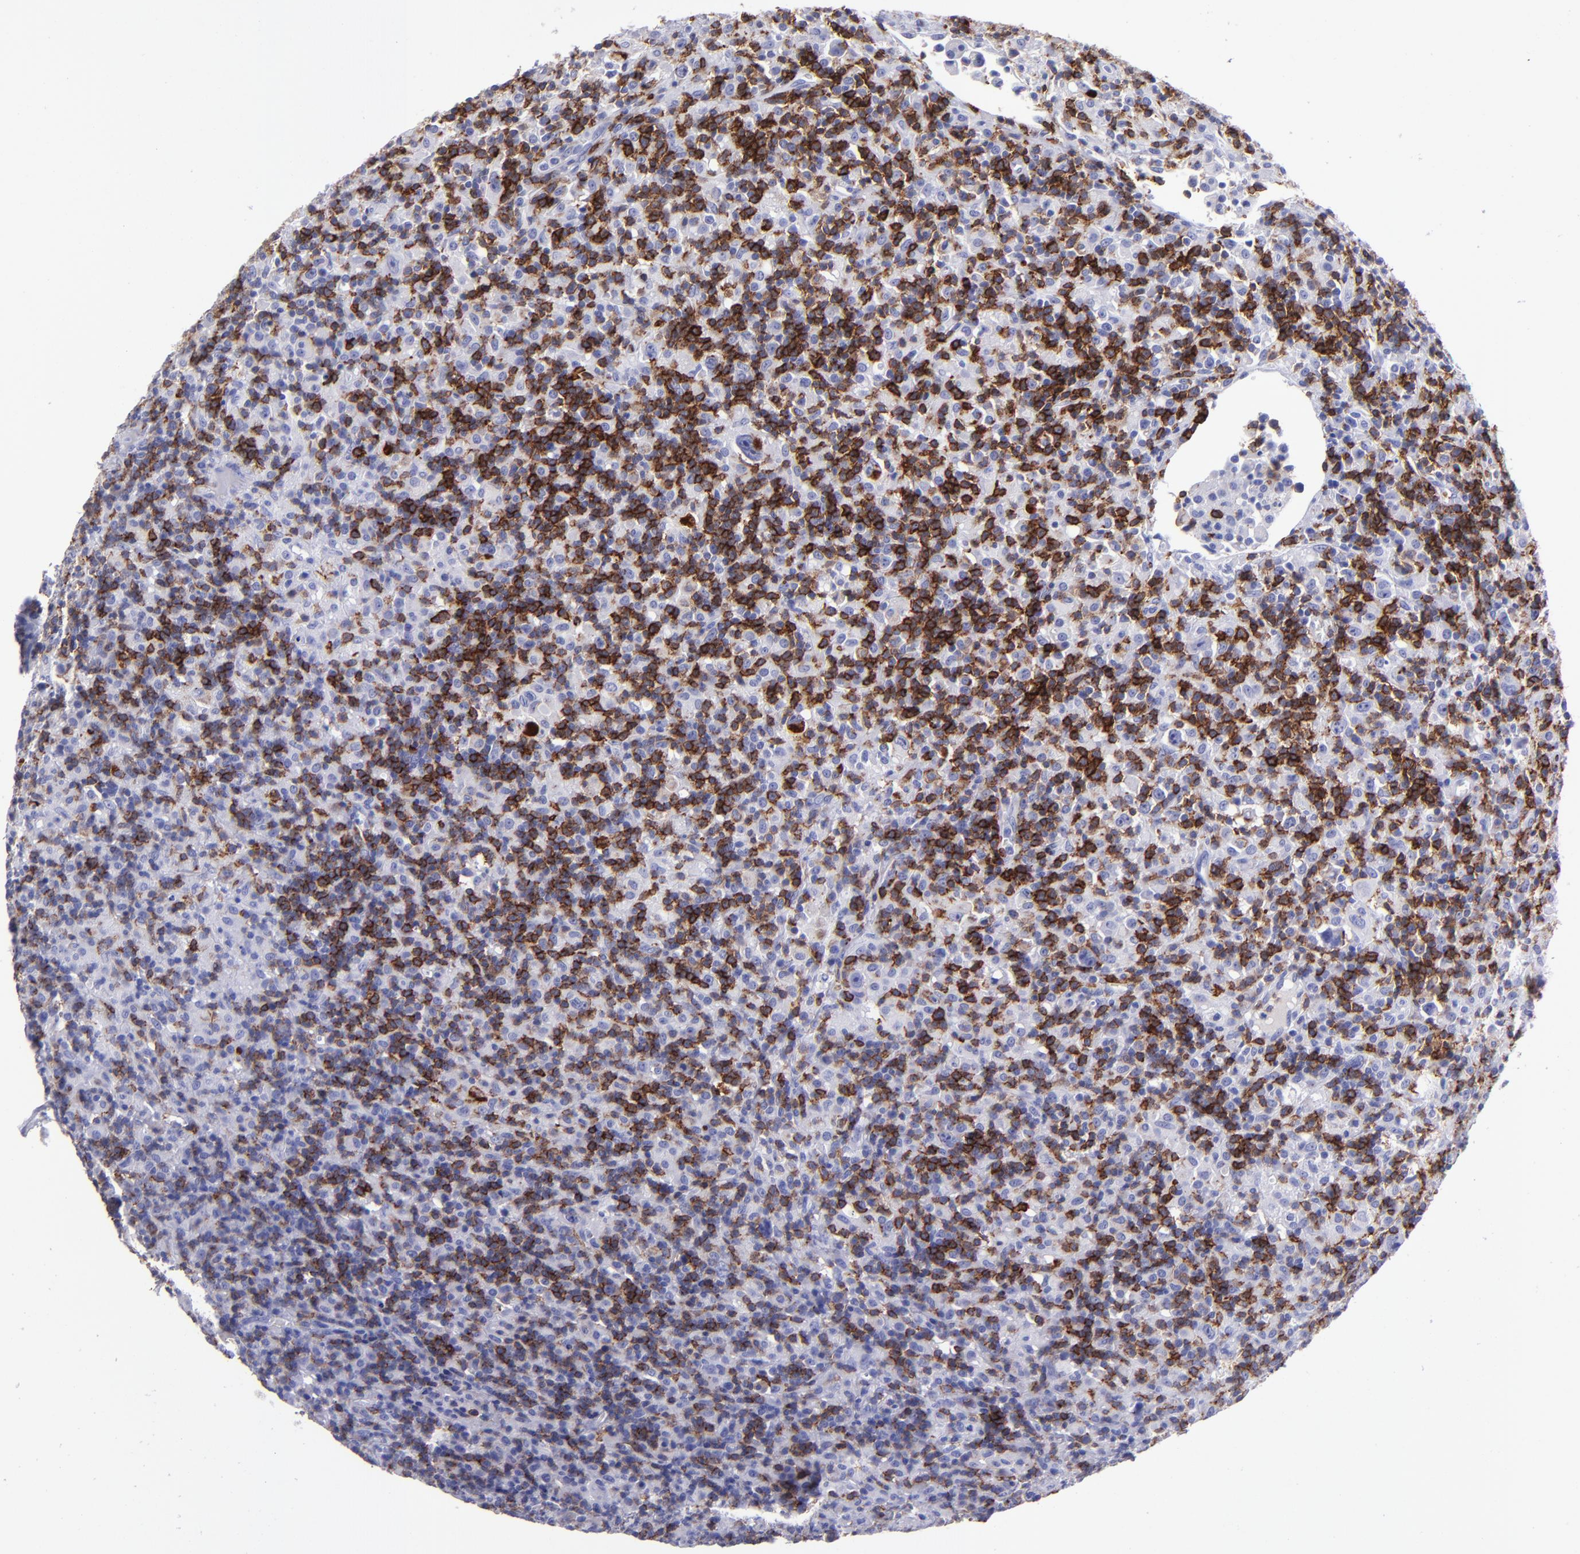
{"staining": {"intensity": "strong", "quantity": "<25%", "location": "cytoplasmic/membranous"}, "tissue": "lymphoma", "cell_type": "Tumor cells", "image_type": "cancer", "snomed": [{"axis": "morphology", "description": "Hodgkin's disease, NOS"}, {"axis": "topography", "description": "Lymph node"}], "caption": "Hodgkin's disease tissue displays strong cytoplasmic/membranous positivity in approximately <25% of tumor cells", "gene": "CD6", "patient": {"sex": "male", "age": 46}}